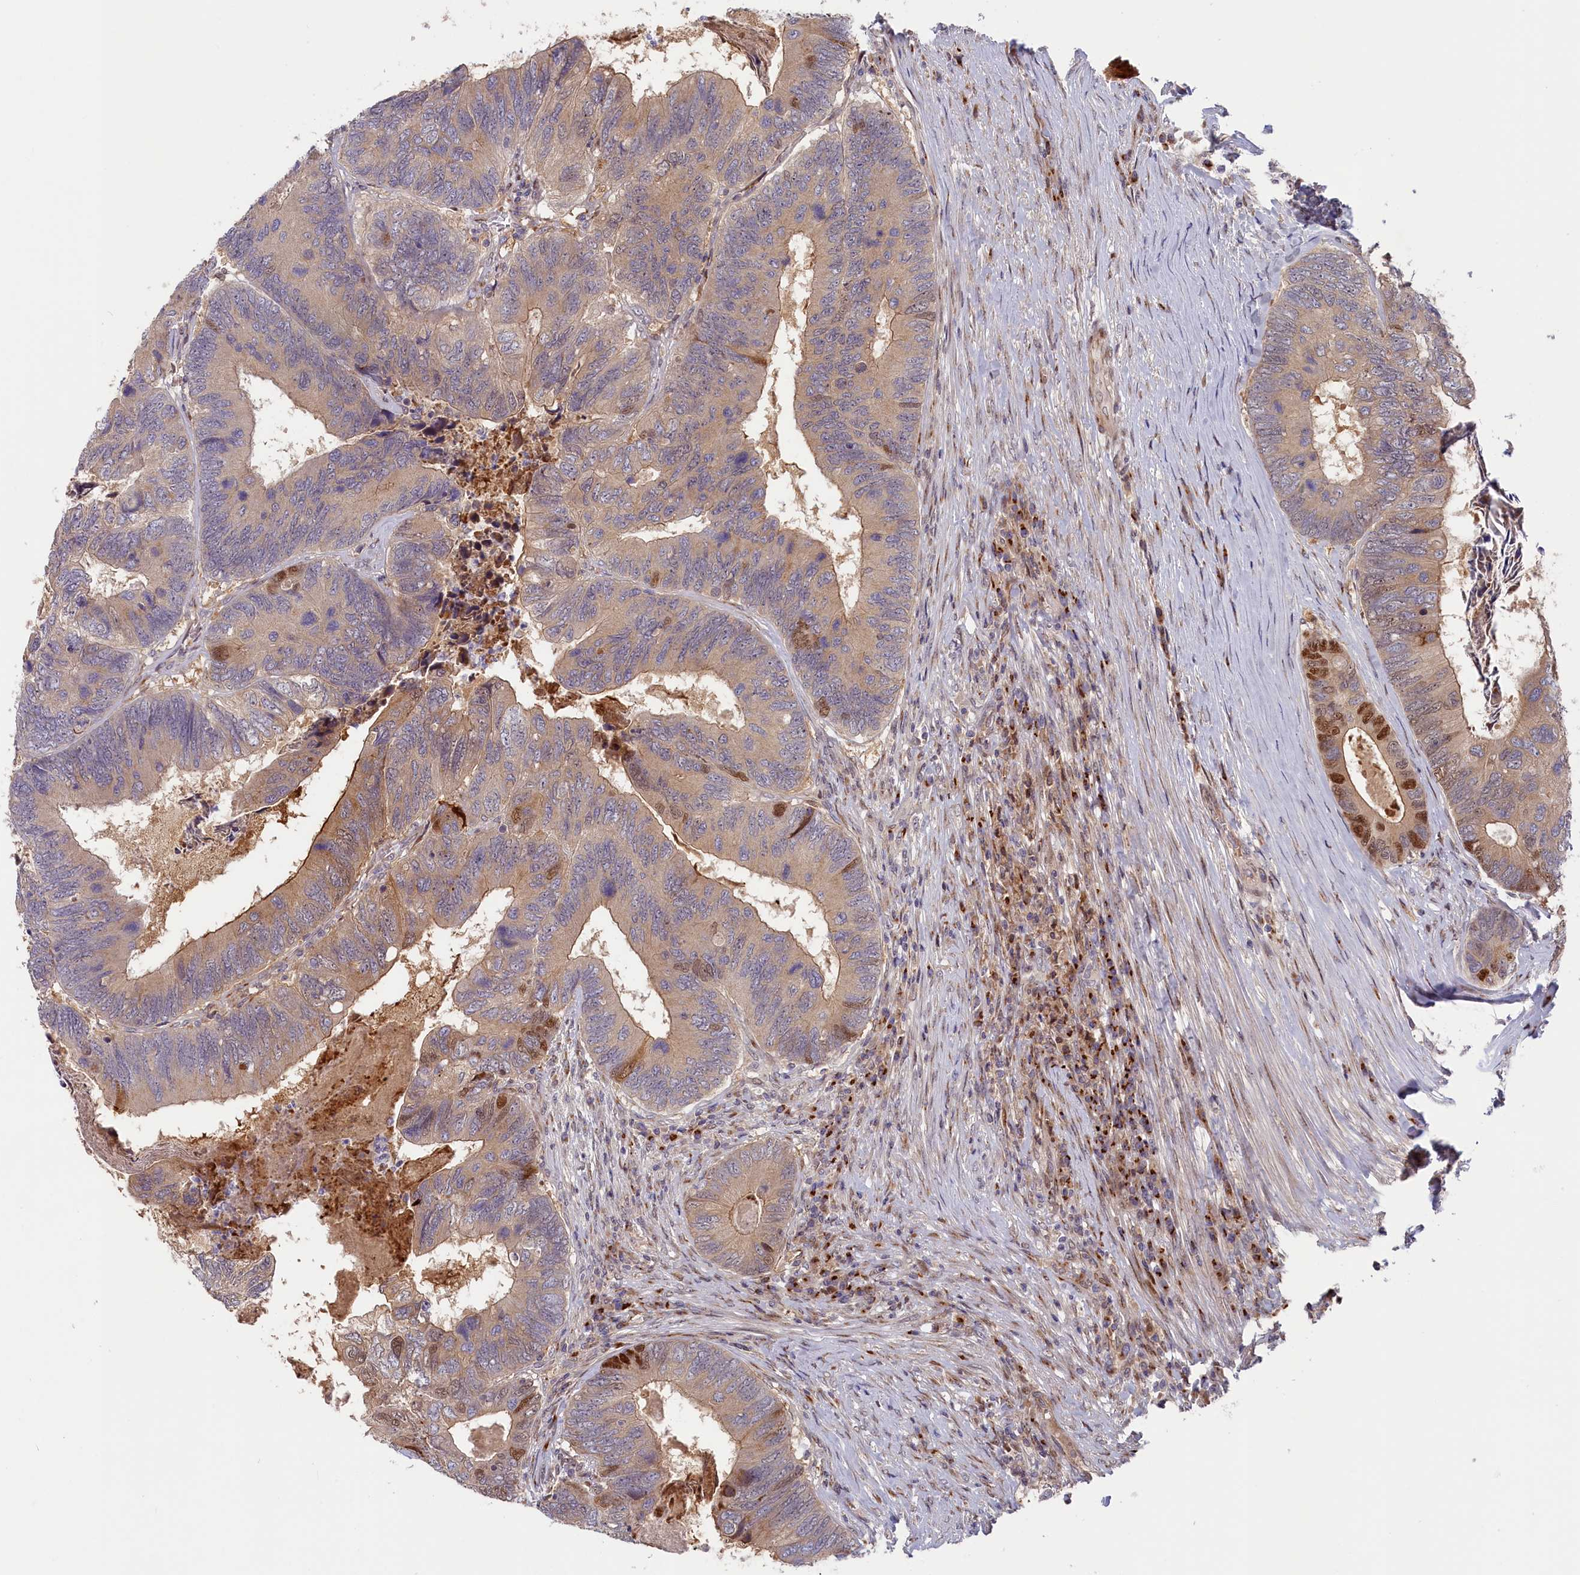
{"staining": {"intensity": "weak", "quantity": "25%-75%", "location": "cytoplasmic/membranous"}, "tissue": "colorectal cancer", "cell_type": "Tumor cells", "image_type": "cancer", "snomed": [{"axis": "morphology", "description": "Adenocarcinoma, NOS"}, {"axis": "topography", "description": "Colon"}], "caption": "Colorectal adenocarcinoma tissue shows weak cytoplasmic/membranous positivity in about 25%-75% of tumor cells, visualized by immunohistochemistry. Ihc stains the protein in brown and the nuclei are stained blue.", "gene": "CHST12", "patient": {"sex": "female", "age": 67}}